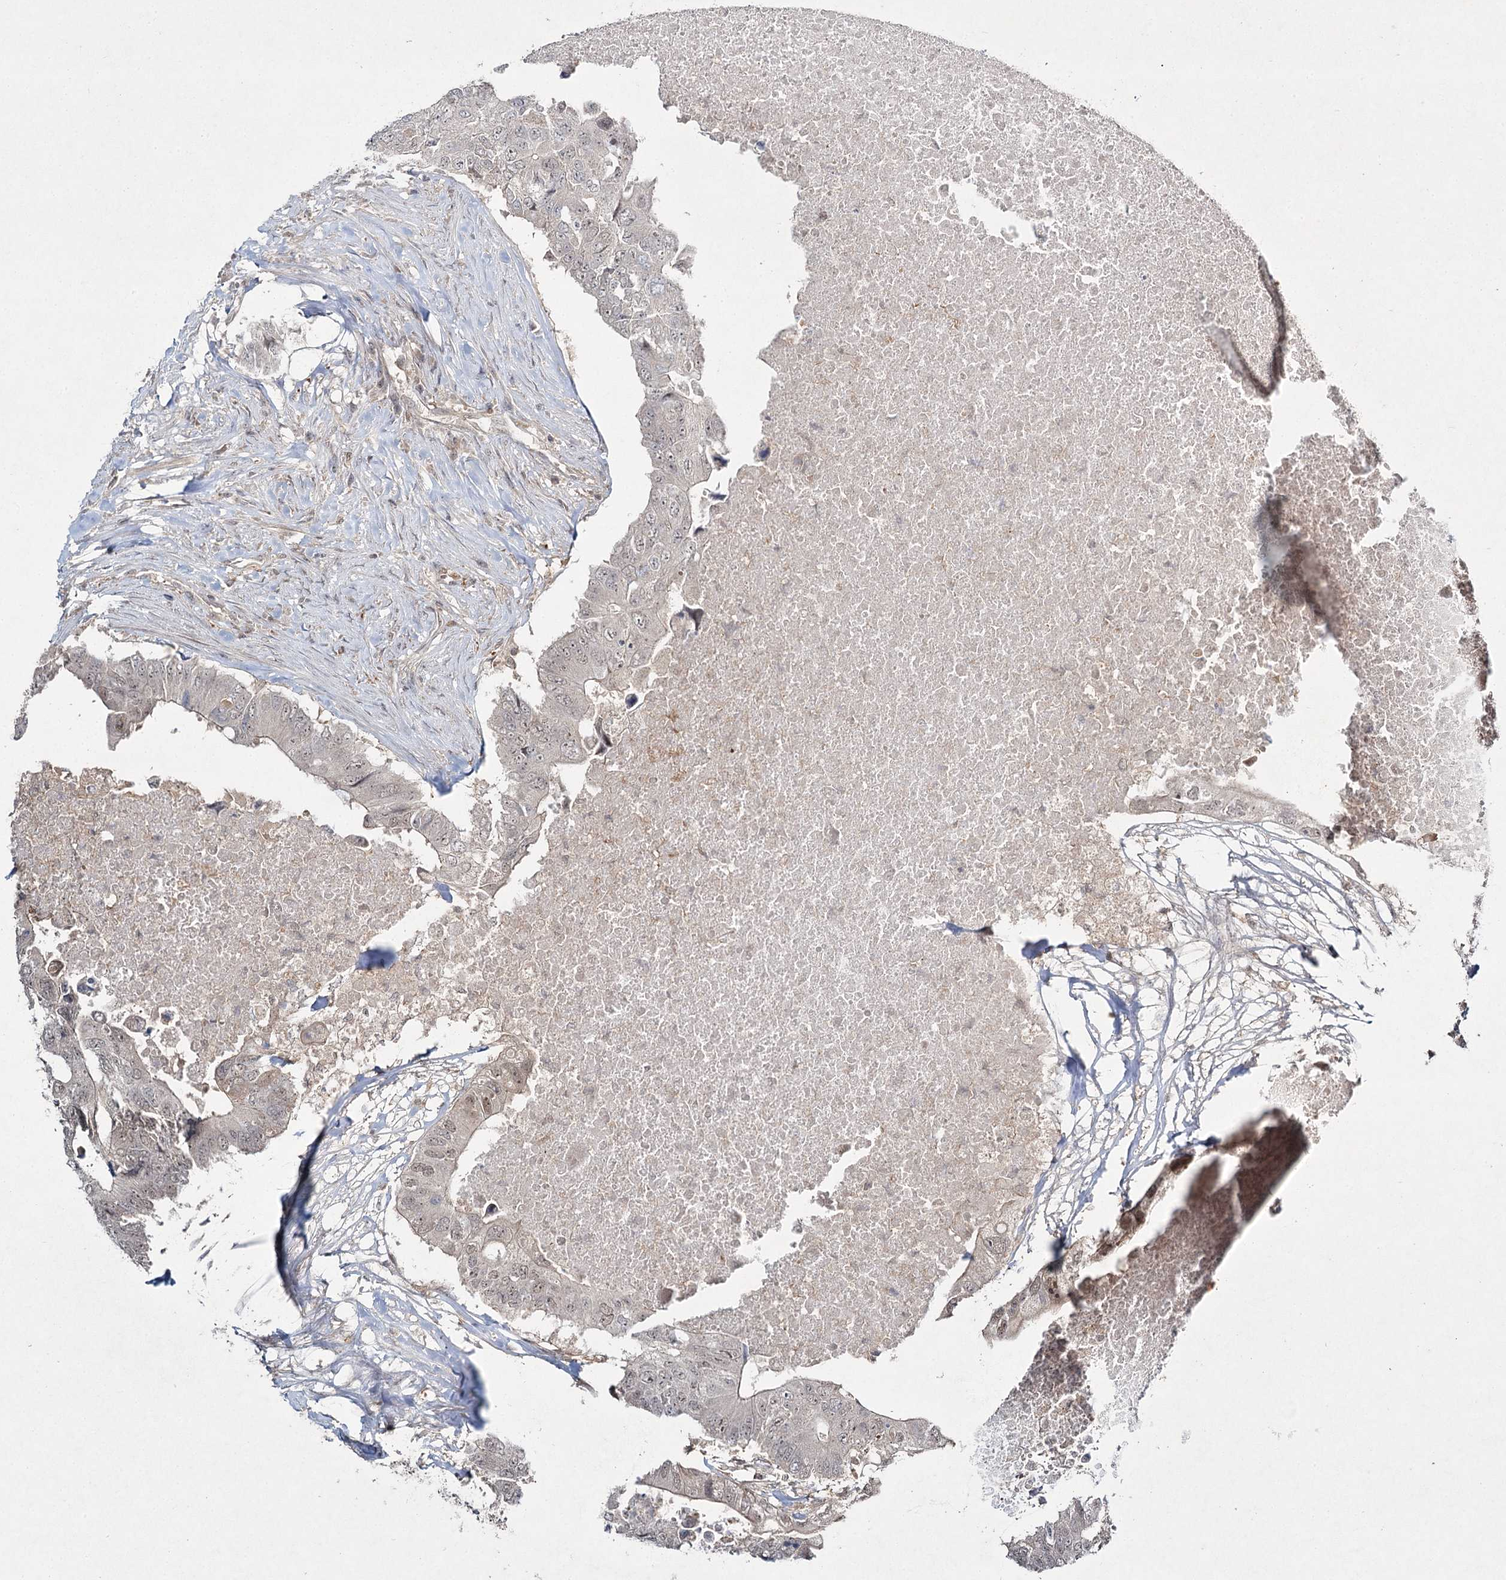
{"staining": {"intensity": "weak", "quantity": "<25%", "location": "nuclear"}, "tissue": "colorectal cancer", "cell_type": "Tumor cells", "image_type": "cancer", "snomed": [{"axis": "morphology", "description": "Adenocarcinoma, NOS"}, {"axis": "topography", "description": "Colon"}], "caption": "Immunohistochemical staining of colorectal cancer shows no significant staining in tumor cells.", "gene": "WDR44", "patient": {"sex": "male", "age": 71}}